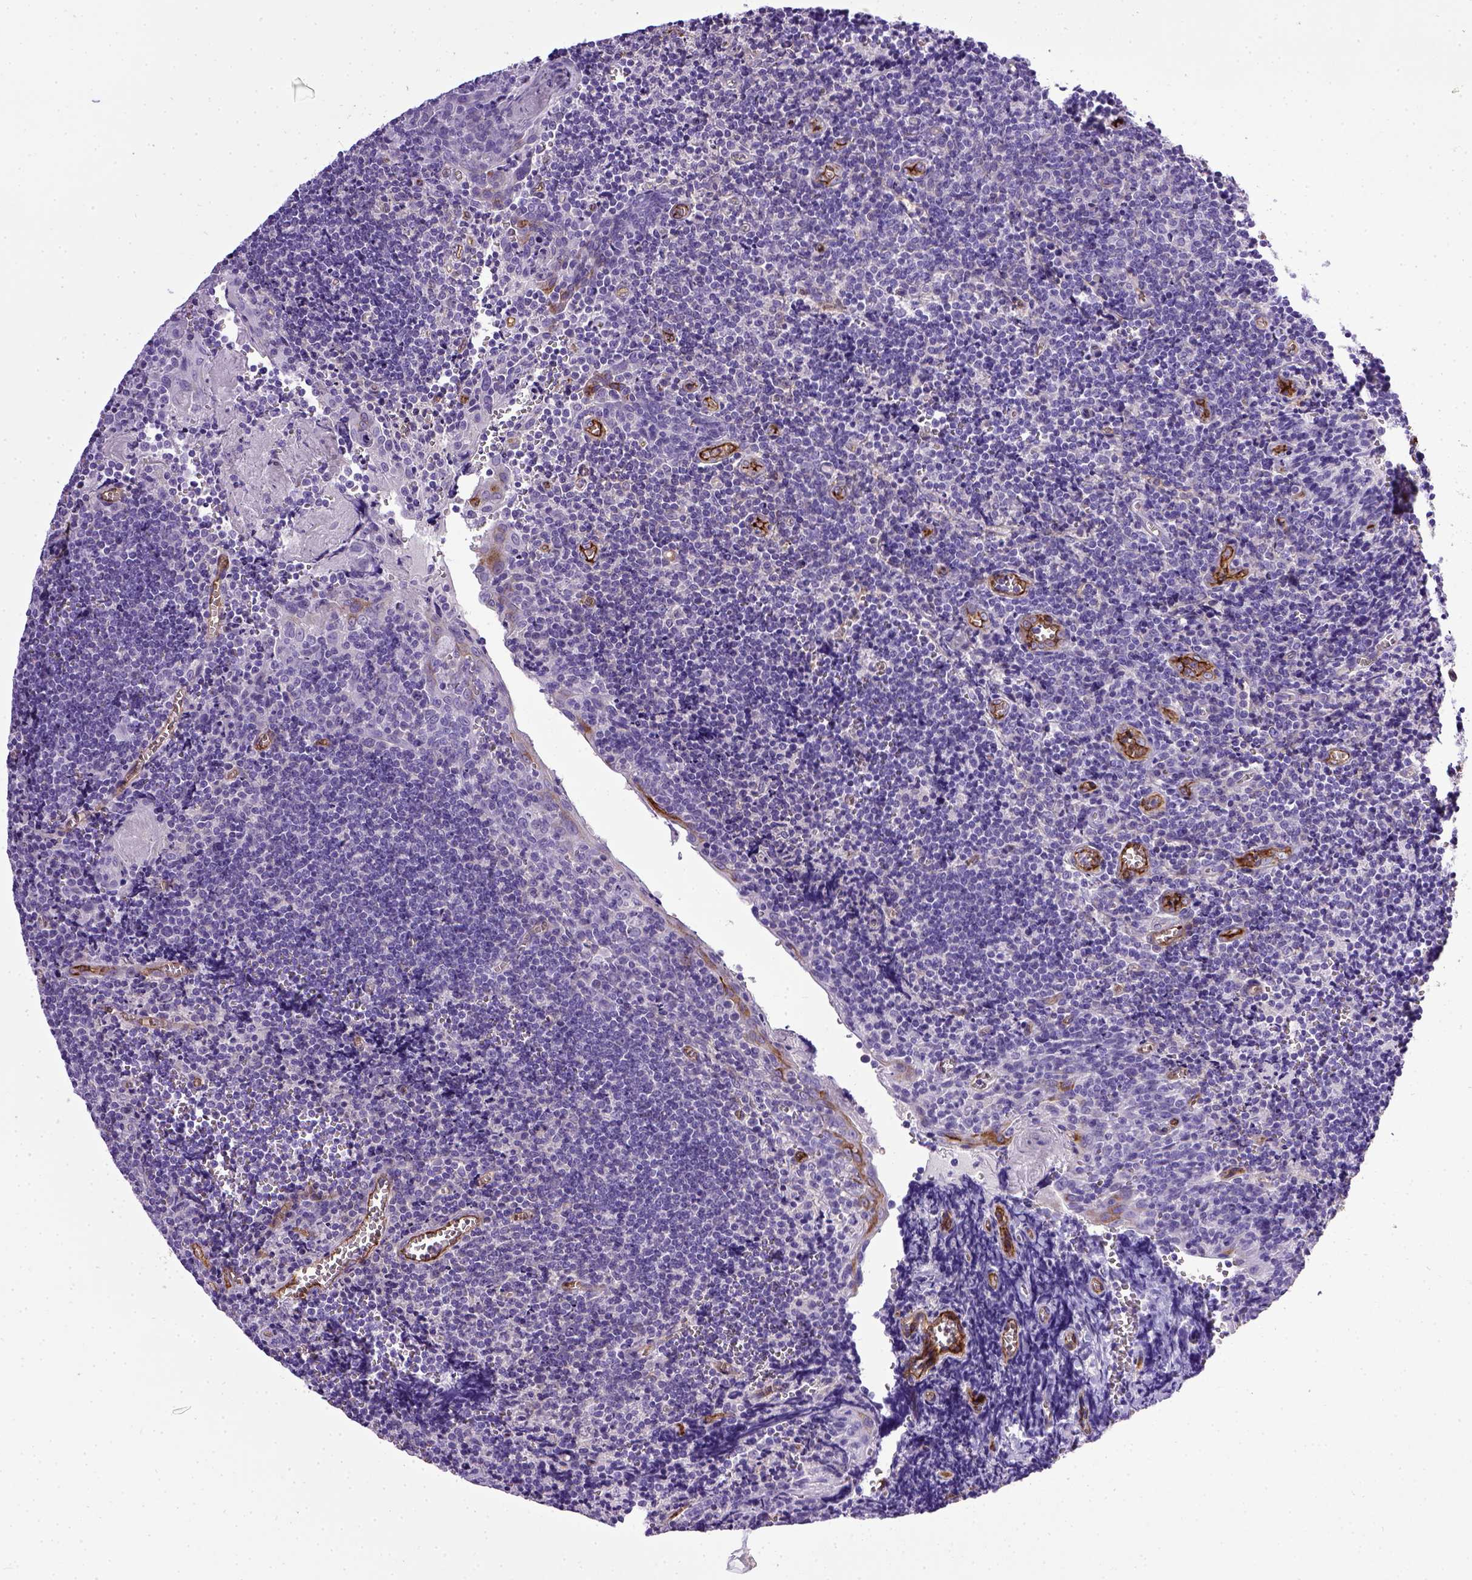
{"staining": {"intensity": "negative", "quantity": "none", "location": "none"}, "tissue": "tonsil", "cell_type": "Germinal center cells", "image_type": "normal", "snomed": [{"axis": "morphology", "description": "Normal tissue, NOS"}, {"axis": "morphology", "description": "Inflammation, NOS"}, {"axis": "topography", "description": "Tonsil"}], "caption": "Germinal center cells show no significant protein staining in benign tonsil.", "gene": "ENG", "patient": {"sex": "female", "age": 31}}